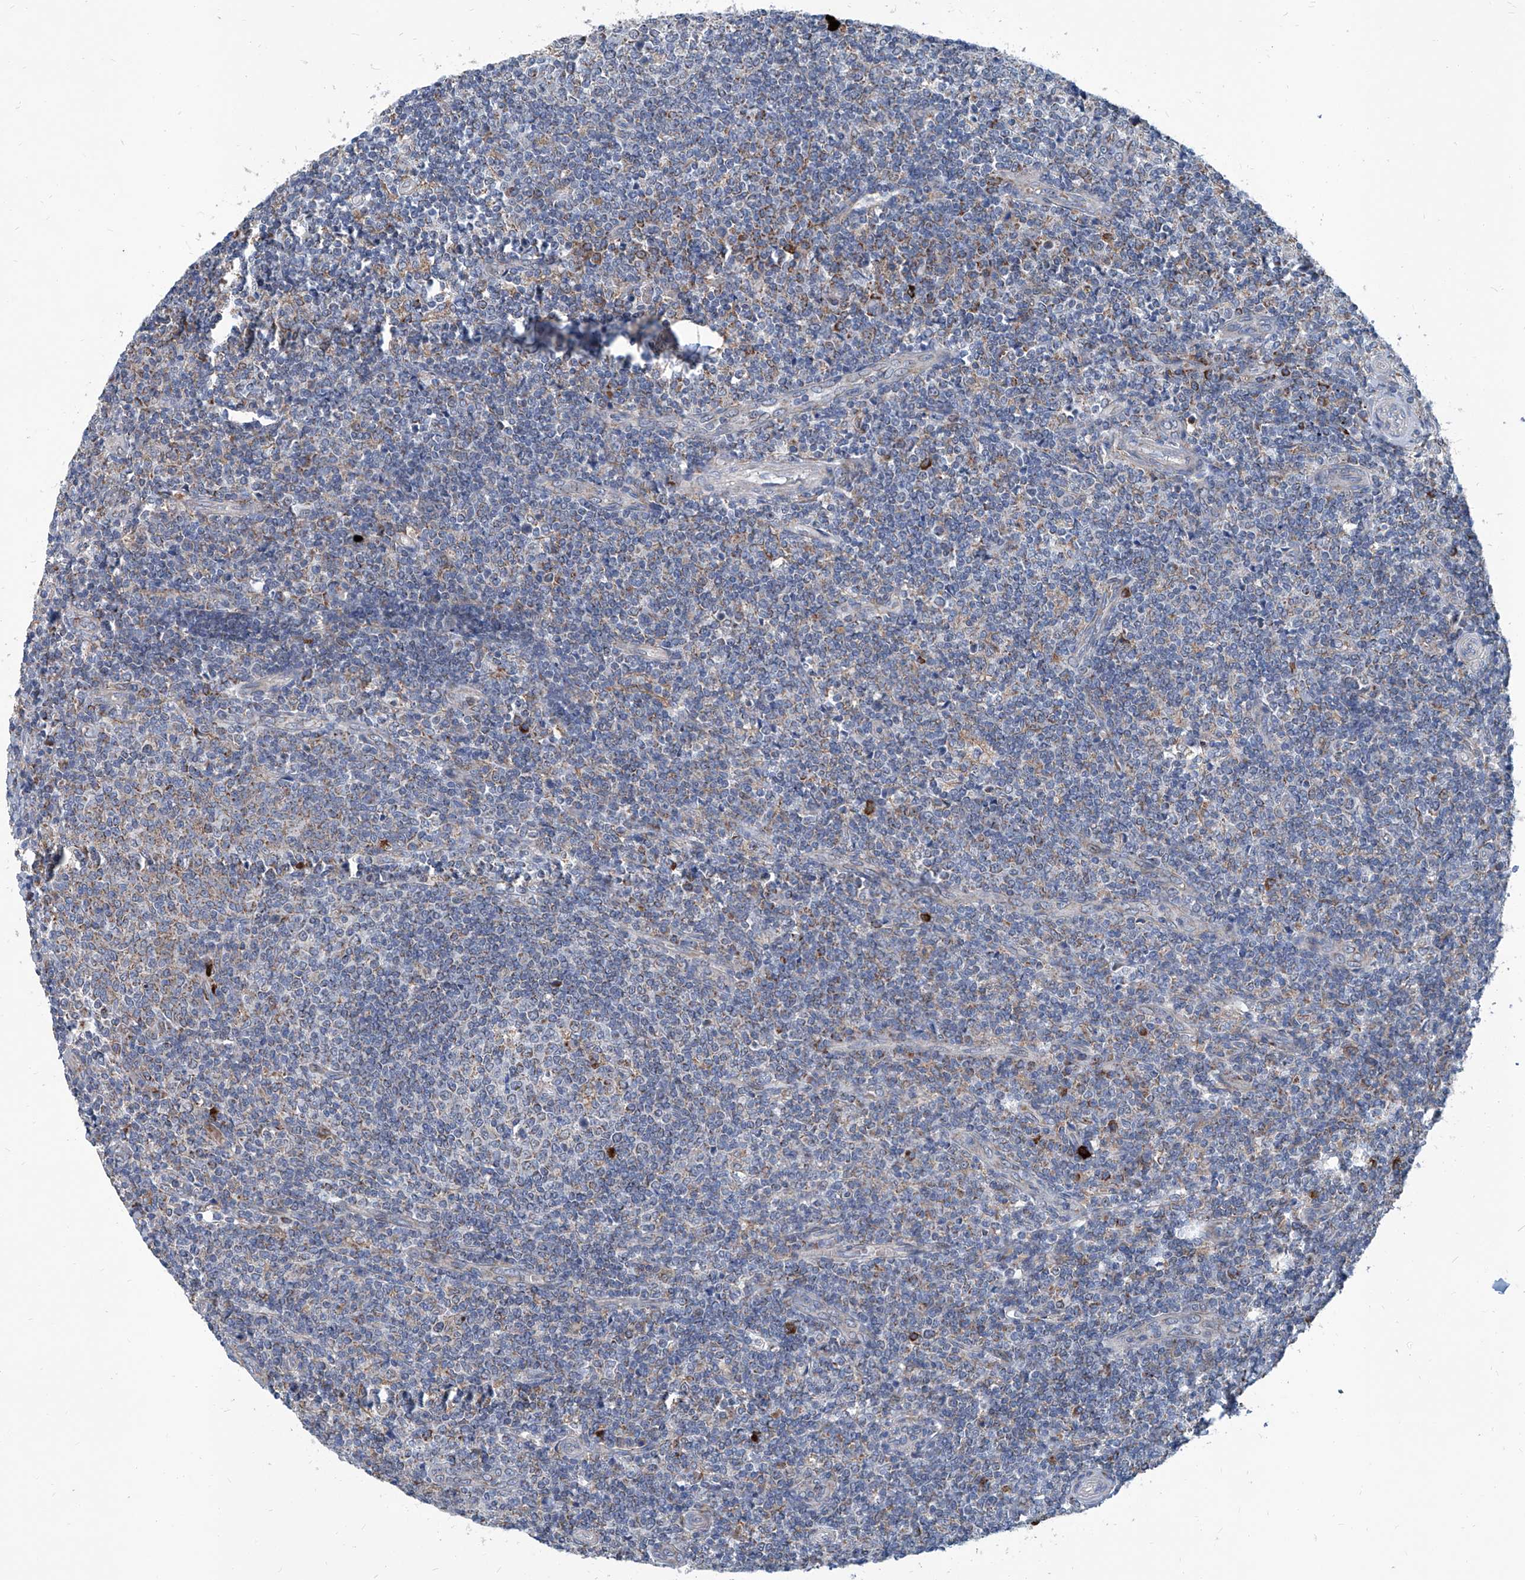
{"staining": {"intensity": "weak", "quantity": "25%-75%", "location": "cytoplasmic/membranous"}, "tissue": "tonsil", "cell_type": "Germinal center cells", "image_type": "normal", "snomed": [{"axis": "morphology", "description": "Normal tissue, NOS"}, {"axis": "topography", "description": "Tonsil"}], "caption": "This is an image of immunohistochemistry (IHC) staining of normal tonsil, which shows weak staining in the cytoplasmic/membranous of germinal center cells.", "gene": "USP48", "patient": {"sex": "female", "age": 19}}